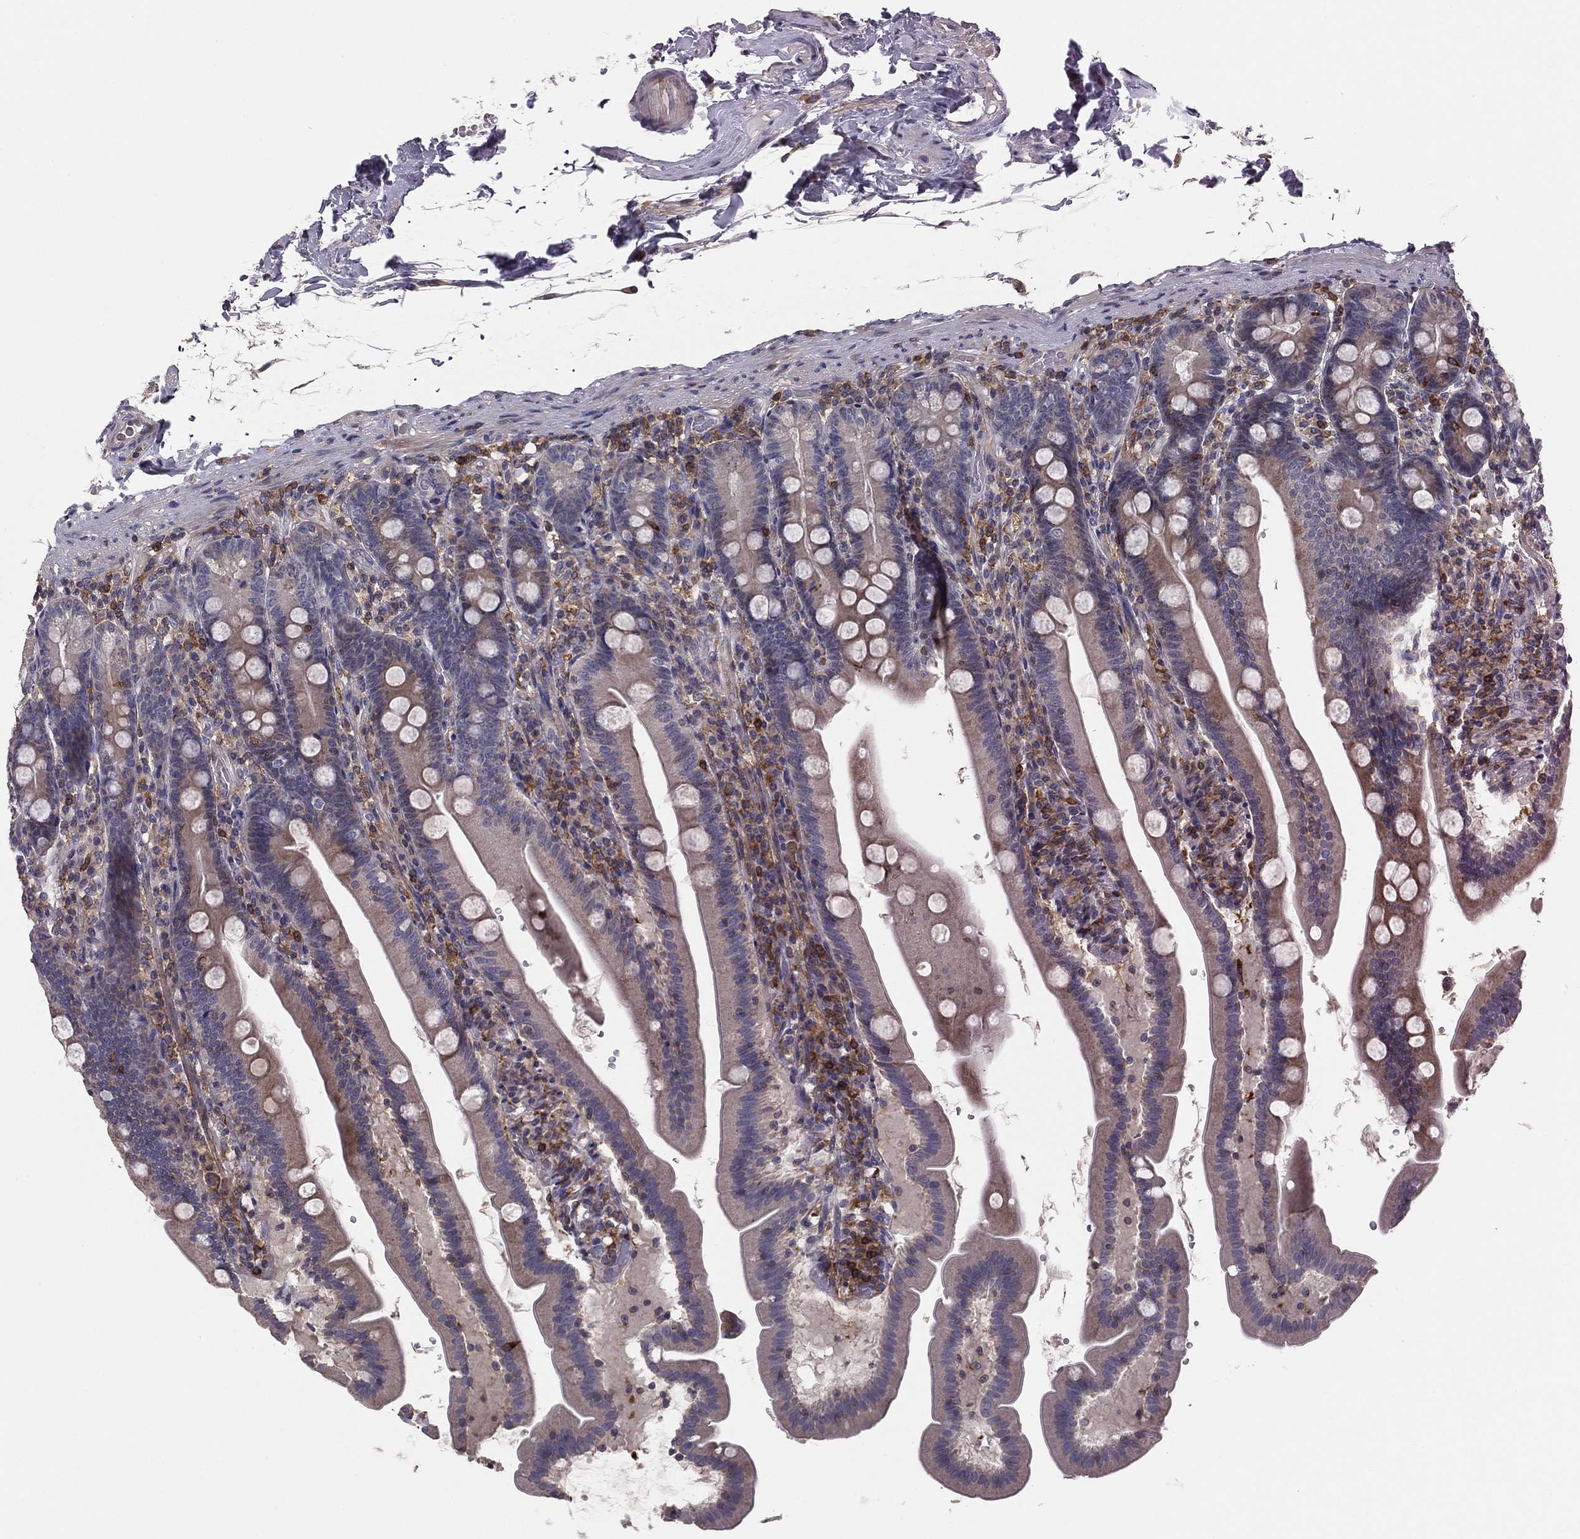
{"staining": {"intensity": "moderate", "quantity": "<25%", "location": "cytoplasmic/membranous"}, "tissue": "duodenum", "cell_type": "Glandular cells", "image_type": "normal", "snomed": [{"axis": "morphology", "description": "Normal tissue, NOS"}, {"axis": "topography", "description": "Duodenum"}], "caption": "High-power microscopy captured an immunohistochemistry micrograph of benign duodenum, revealing moderate cytoplasmic/membranous staining in about <25% of glandular cells.", "gene": "PLCB2", "patient": {"sex": "female", "age": 67}}